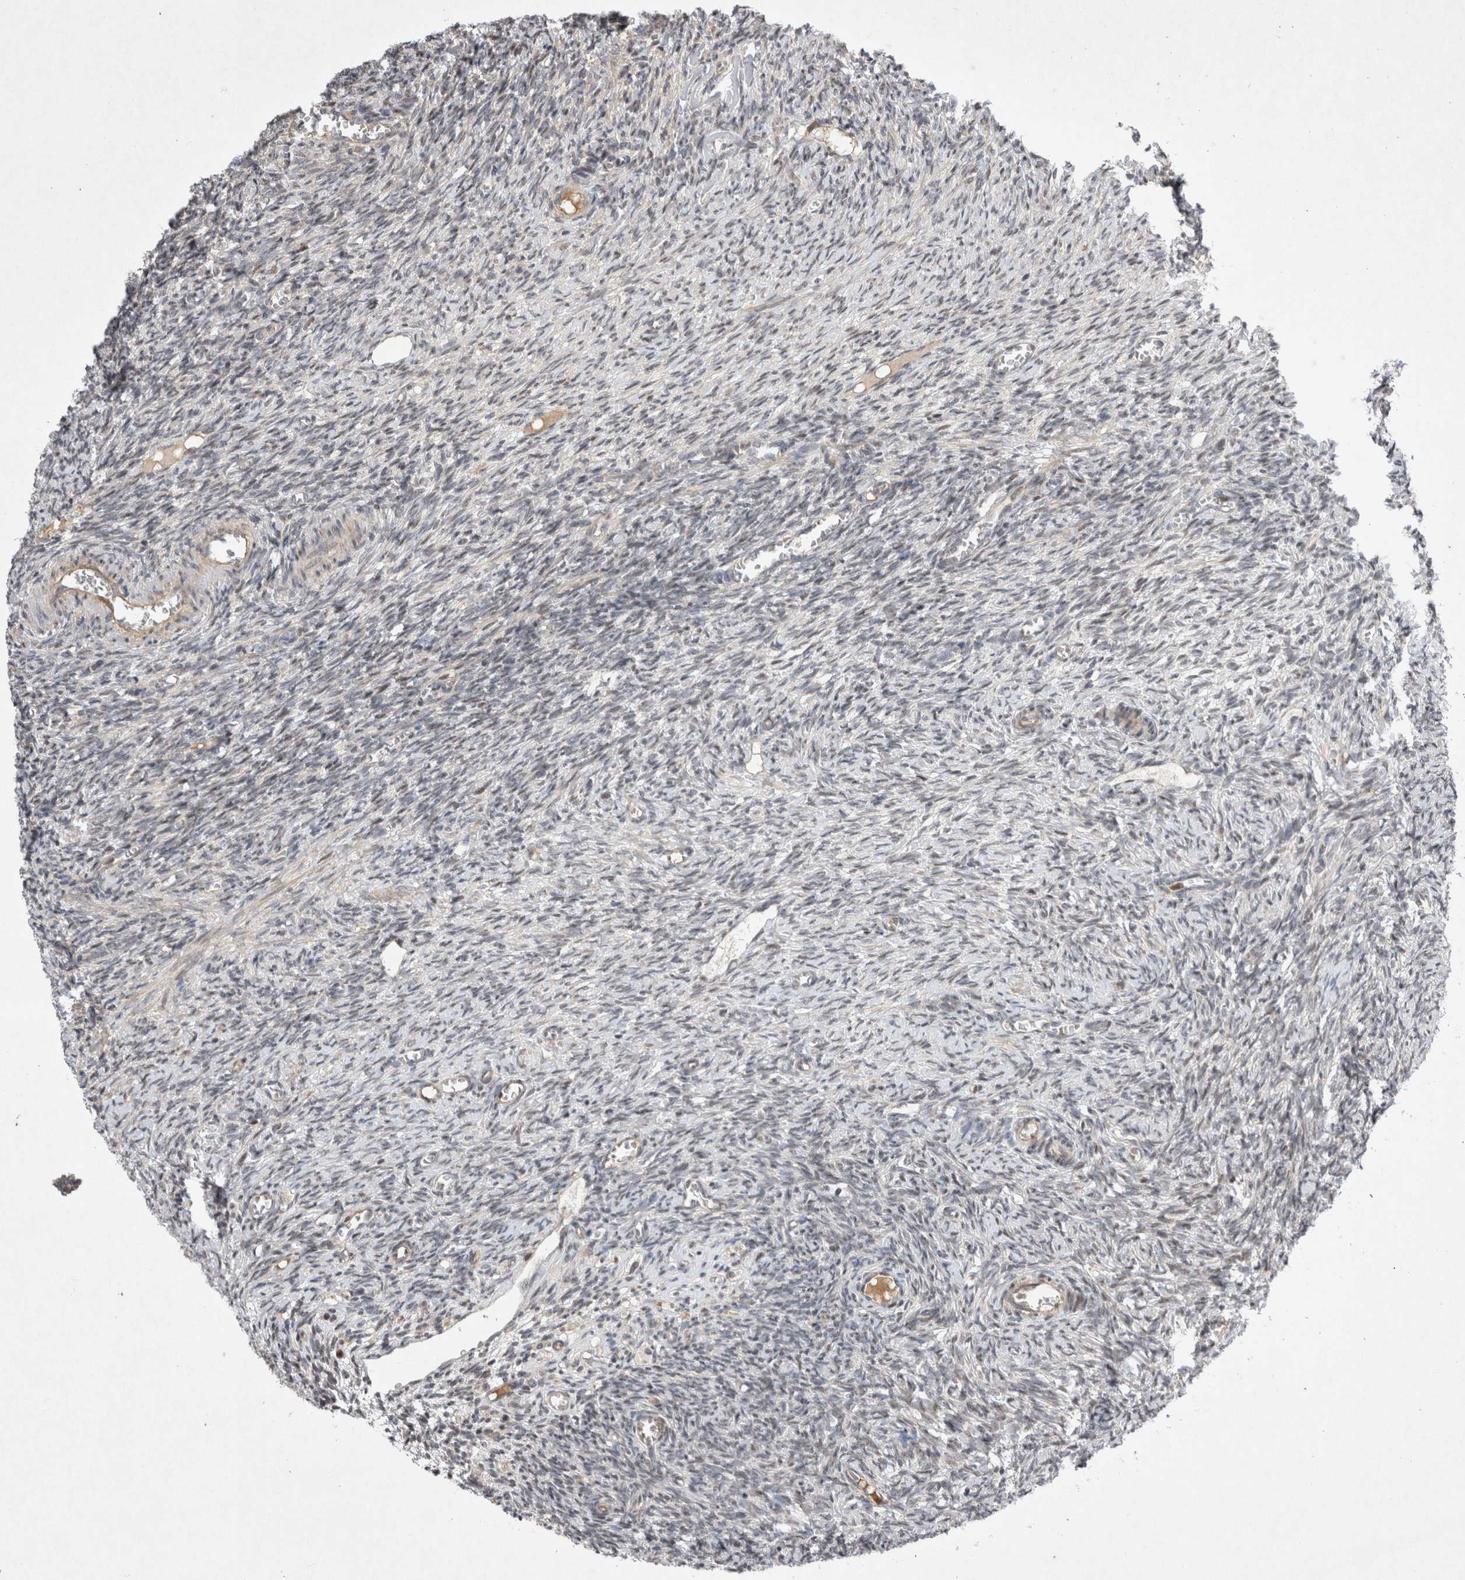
{"staining": {"intensity": "weak", "quantity": "<25%", "location": "nuclear"}, "tissue": "ovary", "cell_type": "Ovarian stroma cells", "image_type": "normal", "snomed": [{"axis": "morphology", "description": "Normal tissue, NOS"}, {"axis": "topography", "description": "Ovary"}], "caption": "Image shows no significant protein staining in ovarian stroma cells of normal ovary. The staining was performed using DAB (3,3'-diaminobenzidine) to visualize the protein expression in brown, while the nuclei were stained in blue with hematoxylin (Magnification: 20x).", "gene": "EIF2AK1", "patient": {"sex": "female", "age": 27}}